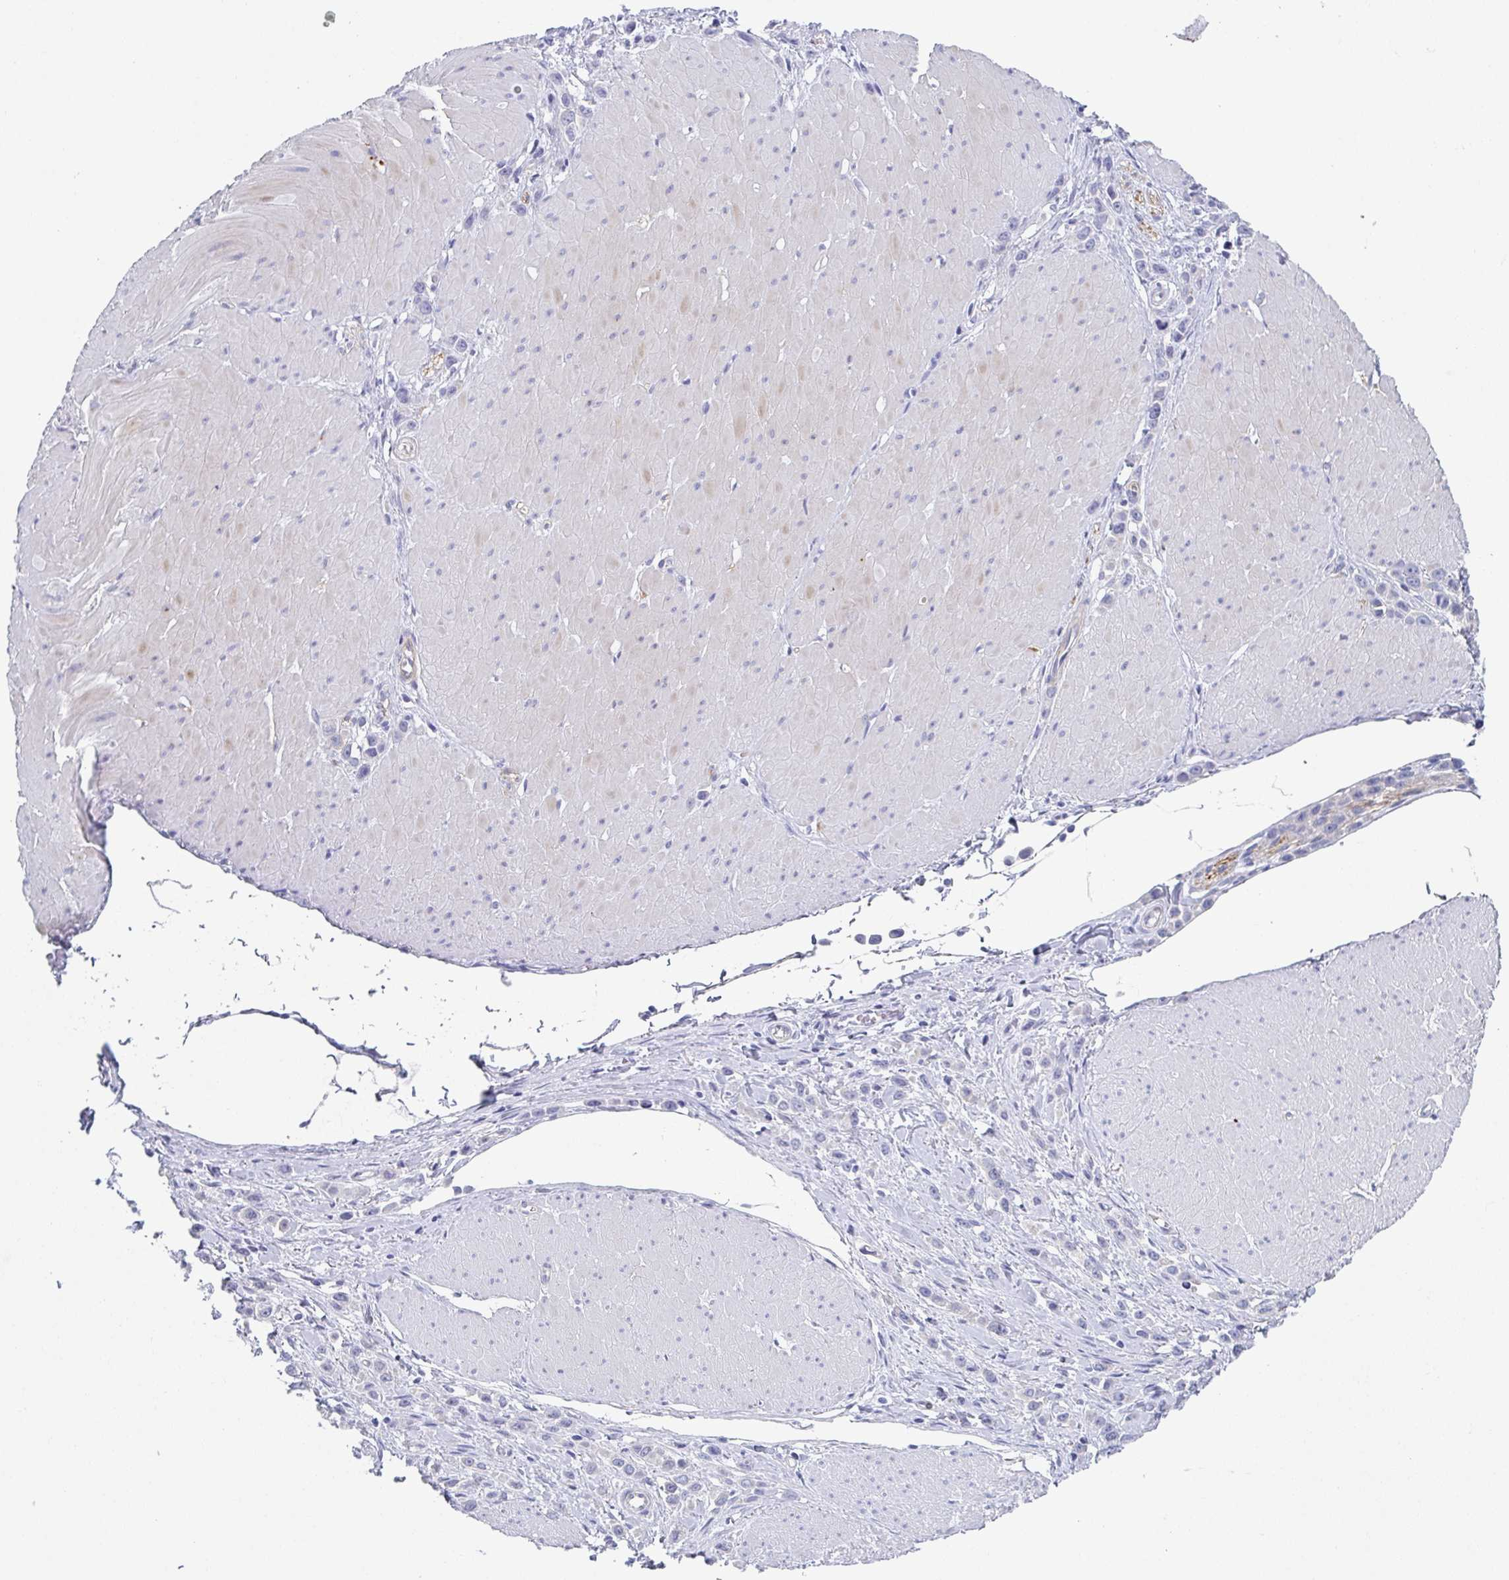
{"staining": {"intensity": "negative", "quantity": "none", "location": "none"}, "tissue": "stomach cancer", "cell_type": "Tumor cells", "image_type": "cancer", "snomed": [{"axis": "morphology", "description": "Adenocarcinoma, NOS"}, {"axis": "topography", "description": "Stomach"}], "caption": "Tumor cells show no significant expression in stomach cancer.", "gene": "DYNC1I1", "patient": {"sex": "male", "age": 47}}